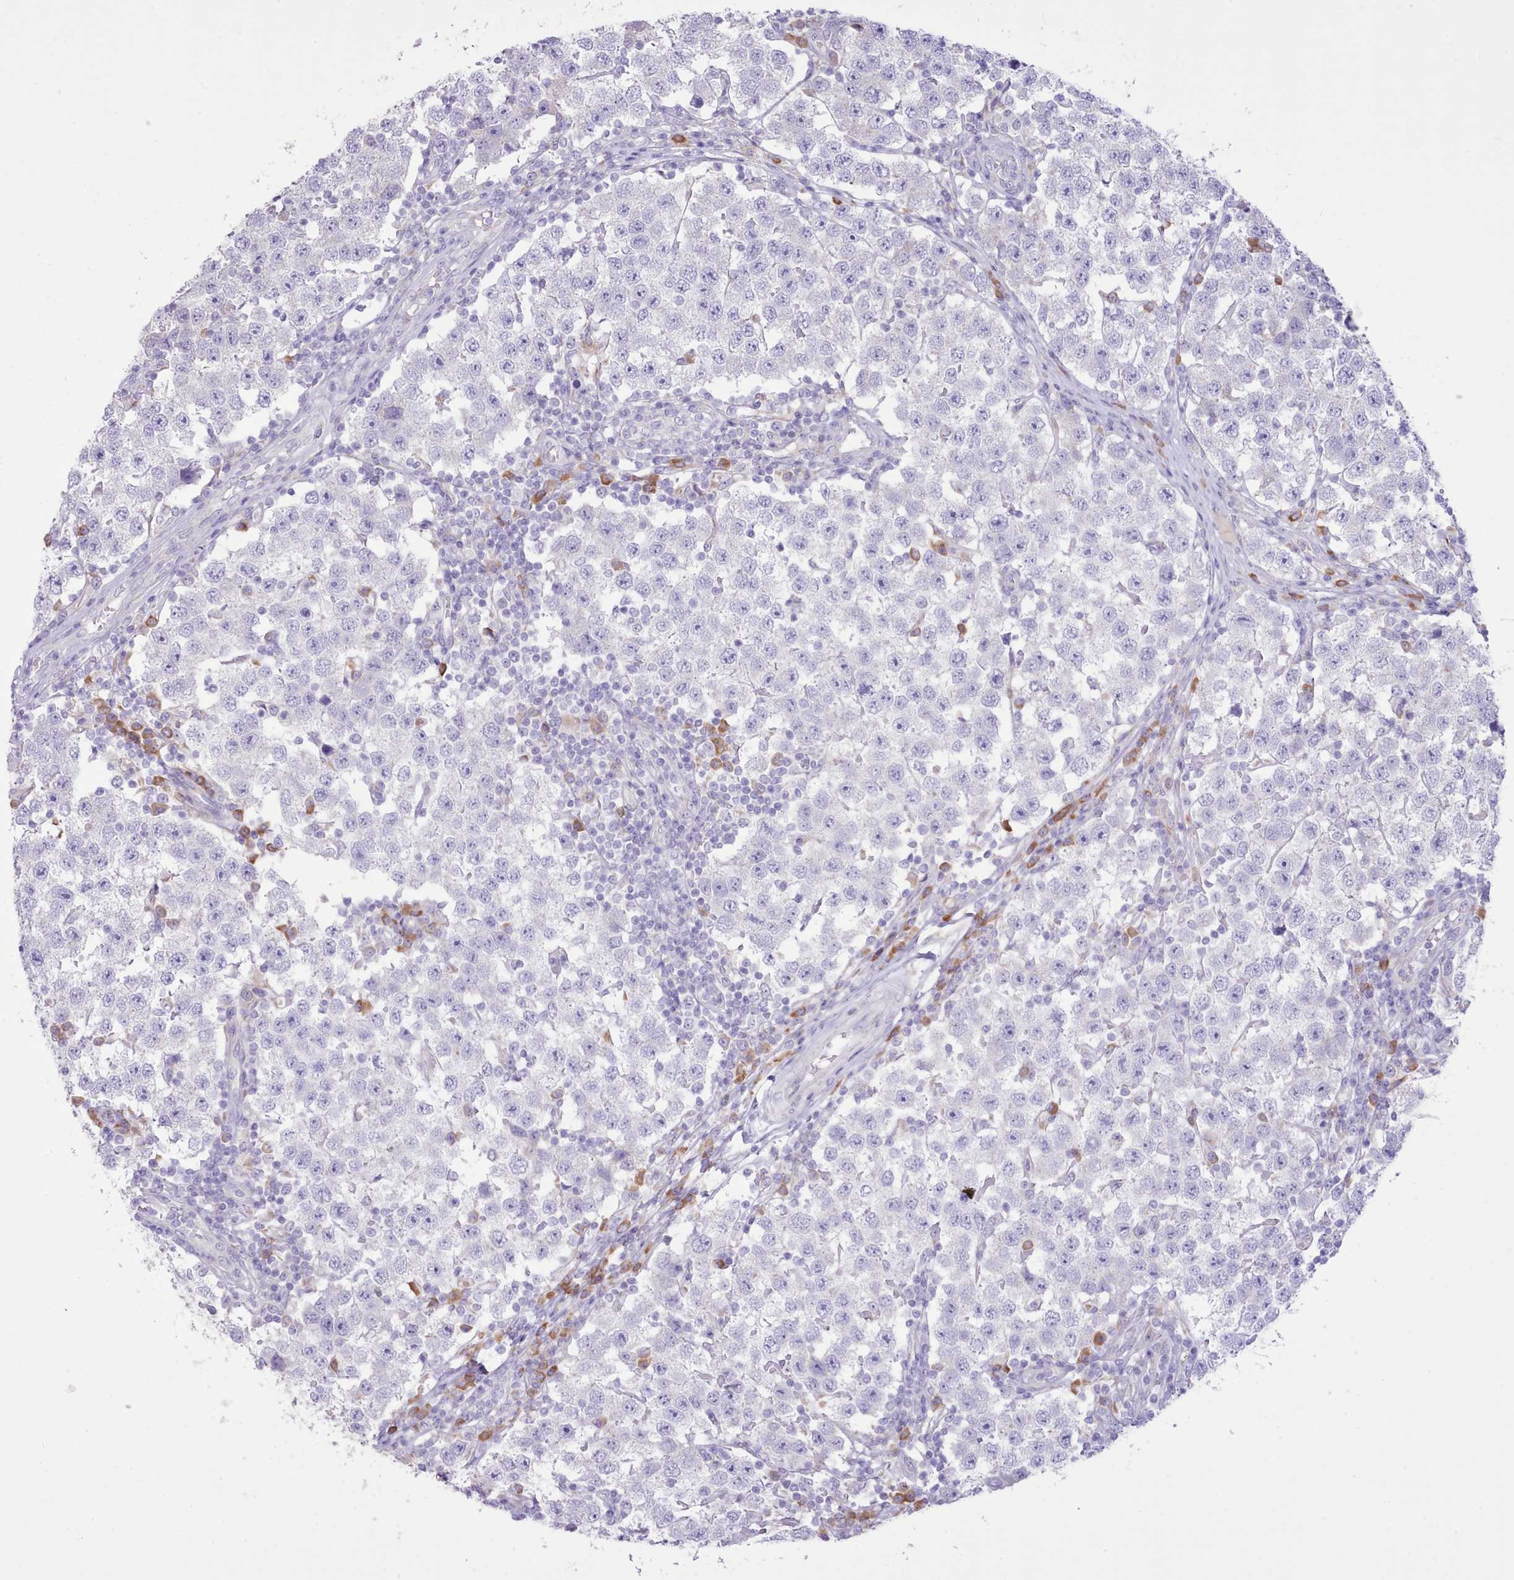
{"staining": {"intensity": "negative", "quantity": "none", "location": "none"}, "tissue": "testis cancer", "cell_type": "Tumor cells", "image_type": "cancer", "snomed": [{"axis": "morphology", "description": "Seminoma, NOS"}, {"axis": "topography", "description": "Testis"}], "caption": "This is a image of IHC staining of testis cancer (seminoma), which shows no staining in tumor cells.", "gene": "CCL1", "patient": {"sex": "male", "age": 34}}